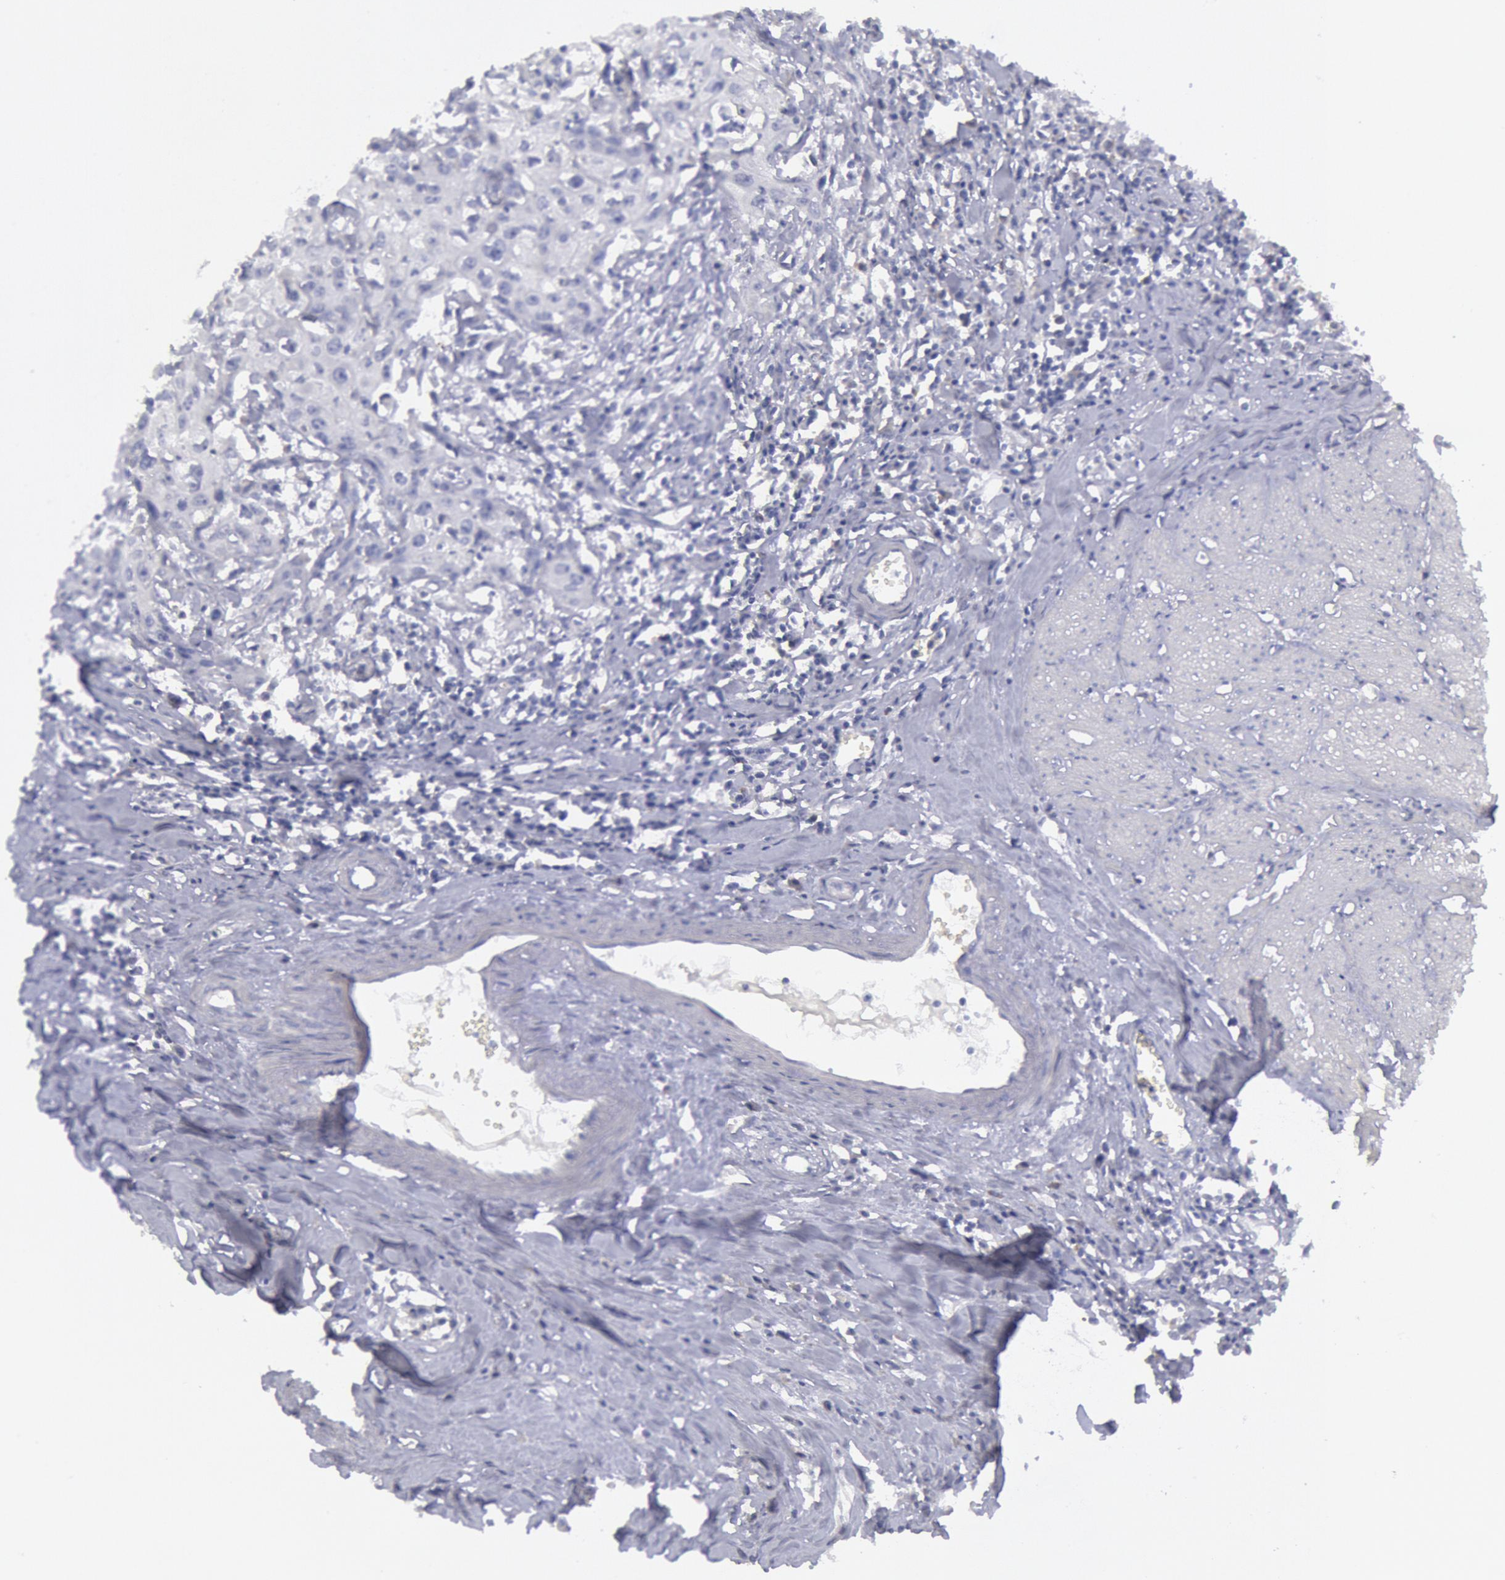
{"staining": {"intensity": "negative", "quantity": "none", "location": "none"}, "tissue": "urothelial cancer", "cell_type": "Tumor cells", "image_type": "cancer", "snomed": [{"axis": "morphology", "description": "Urothelial carcinoma, High grade"}, {"axis": "topography", "description": "Urinary bladder"}], "caption": "Tumor cells show no significant expression in high-grade urothelial carcinoma. (DAB IHC visualized using brightfield microscopy, high magnification).", "gene": "MYH7", "patient": {"sex": "male", "age": 54}}